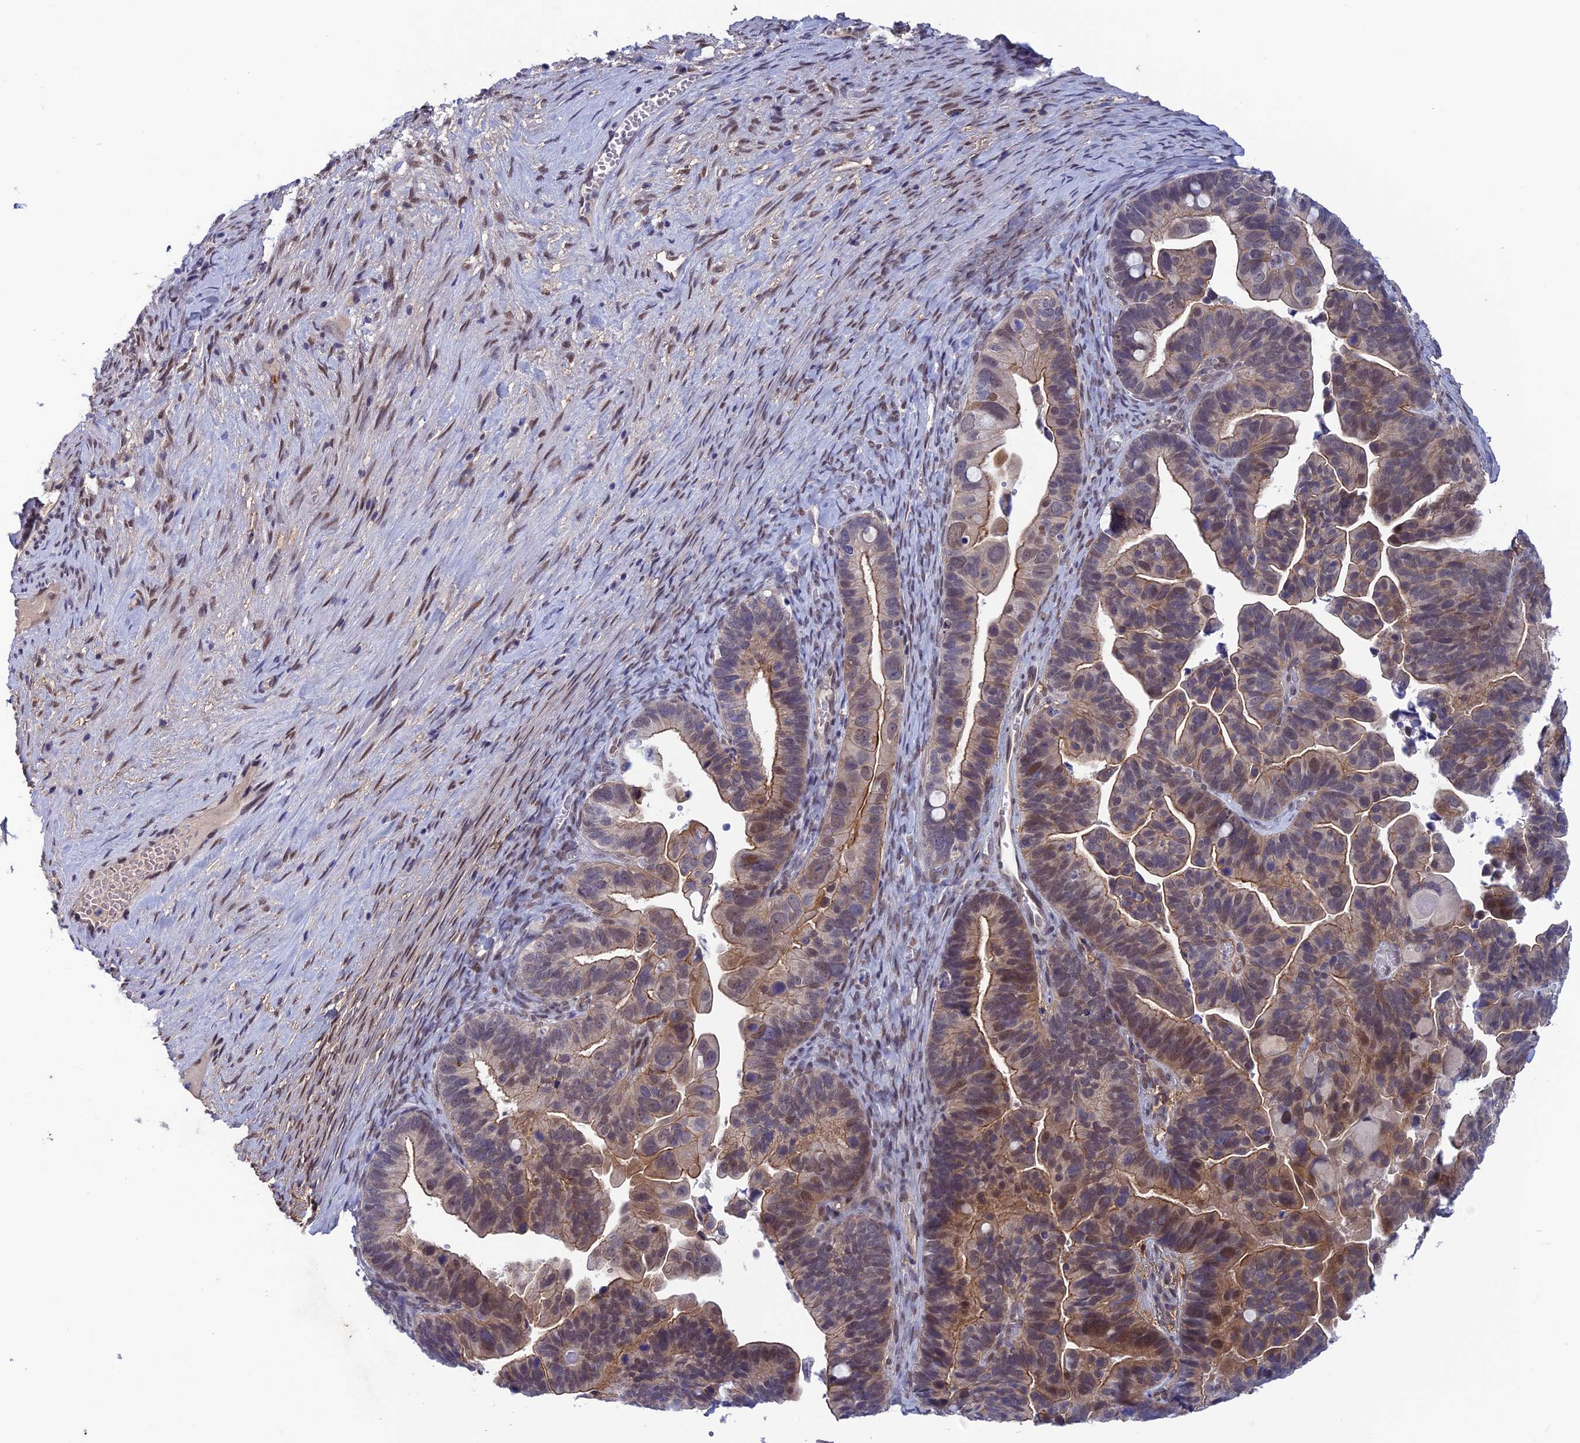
{"staining": {"intensity": "moderate", "quantity": "25%-75%", "location": "cytoplasmic/membranous,nuclear"}, "tissue": "ovarian cancer", "cell_type": "Tumor cells", "image_type": "cancer", "snomed": [{"axis": "morphology", "description": "Cystadenocarcinoma, serous, NOS"}, {"axis": "topography", "description": "Ovary"}], "caption": "Human ovarian cancer (serous cystadenocarcinoma) stained with a protein marker demonstrates moderate staining in tumor cells.", "gene": "FKBPL", "patient": {"sex": "female", "age": 56}}